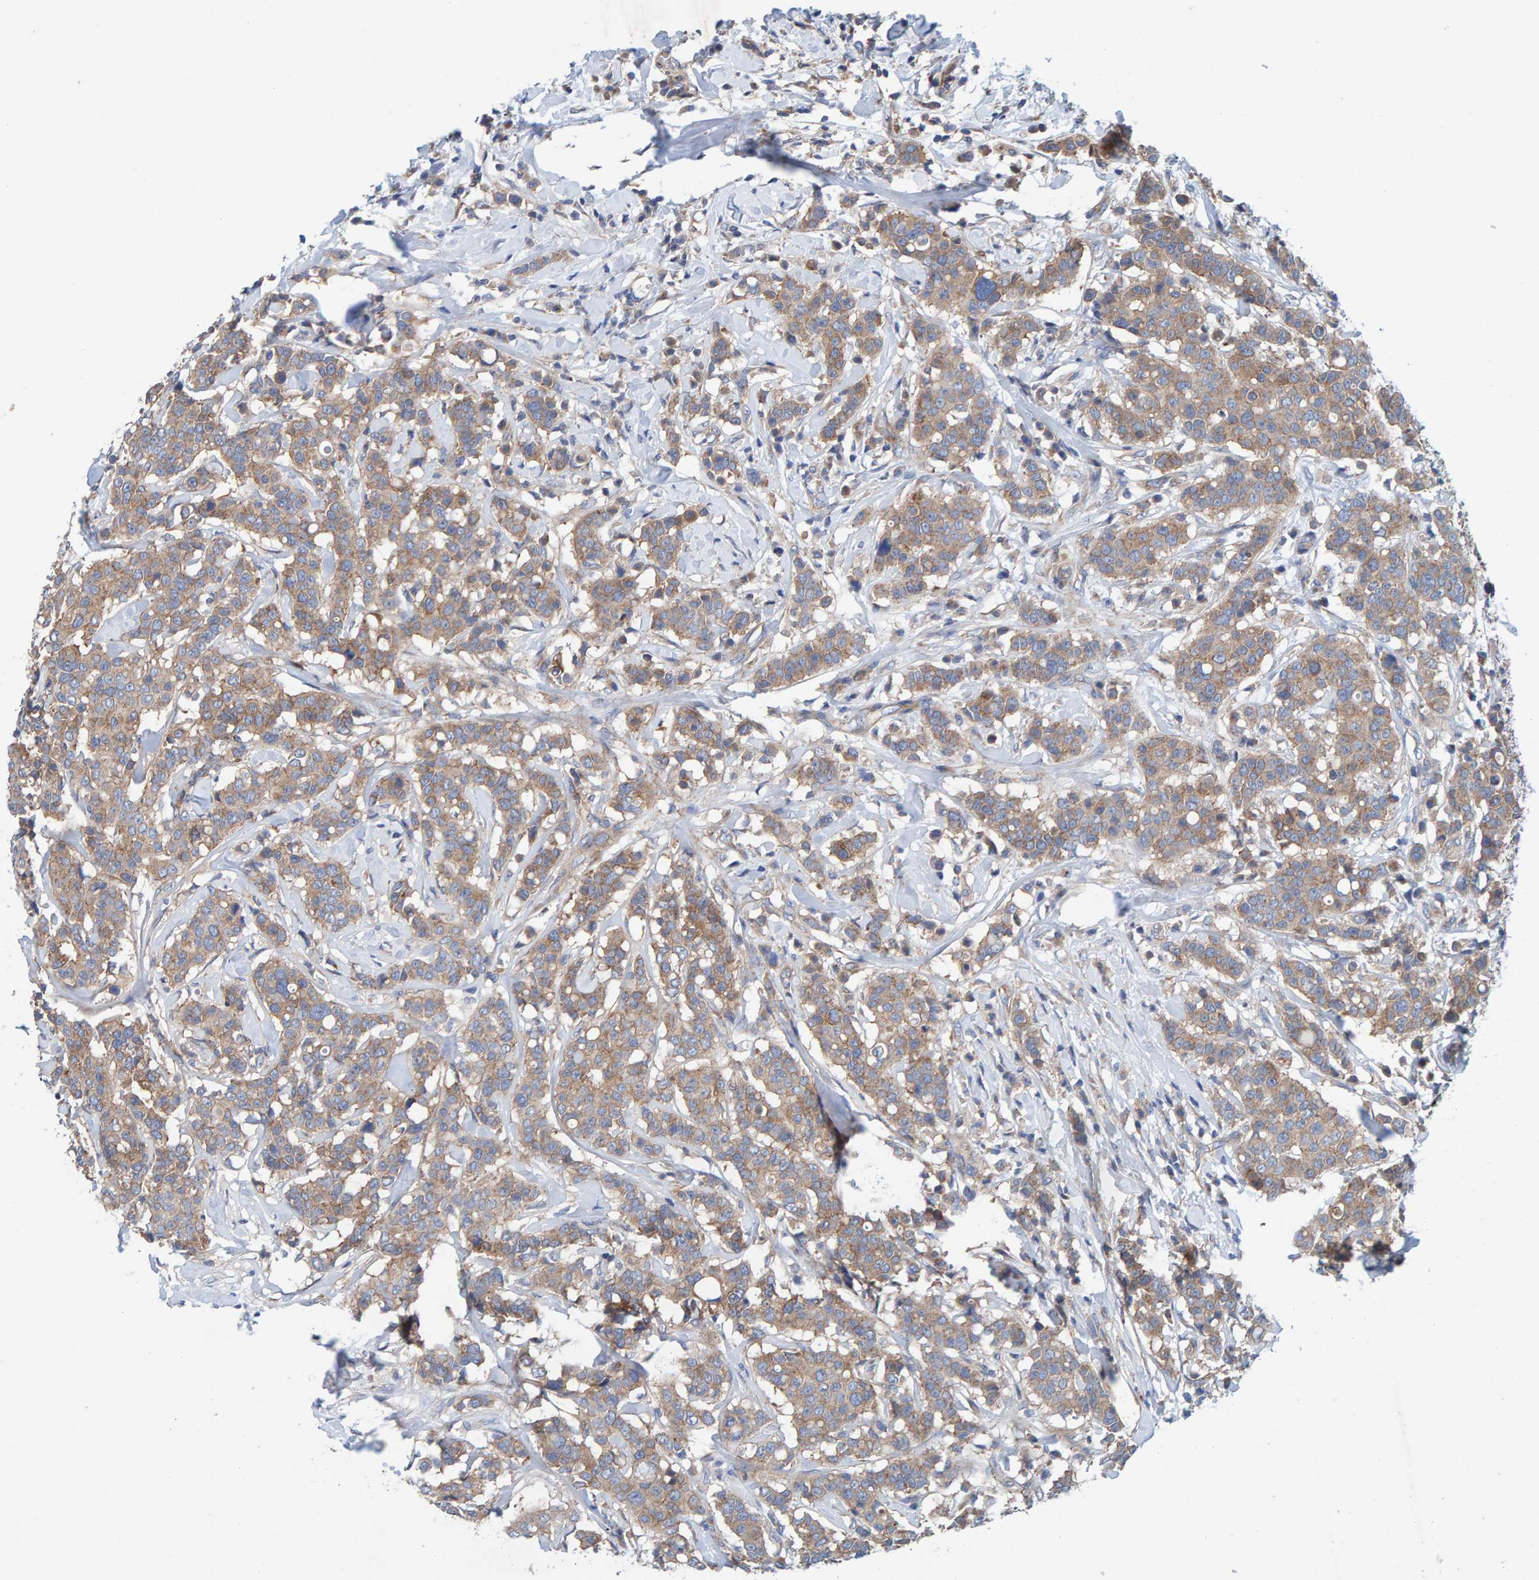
{"staining": {"intensity": "weak", "quantity": ">75%", "location": "cytoplasmic/membranous"}, "tissue": "breast cancer", "cell_type": "Tumor cells", "image_type": "cancer", "snomed": [{"axis": "morphology", "description": "Duct carcinoma"}, {"axis": "topography", "description": "Breast"}], "caption": "Intraductal carcinoma (breast) stained with a brown dye displays weak cytoplasmic/membranous positive positivity in about >75% of tumor cells.", "gene": "MKLN1", "patient": {"sex": "female", "age": 27}}